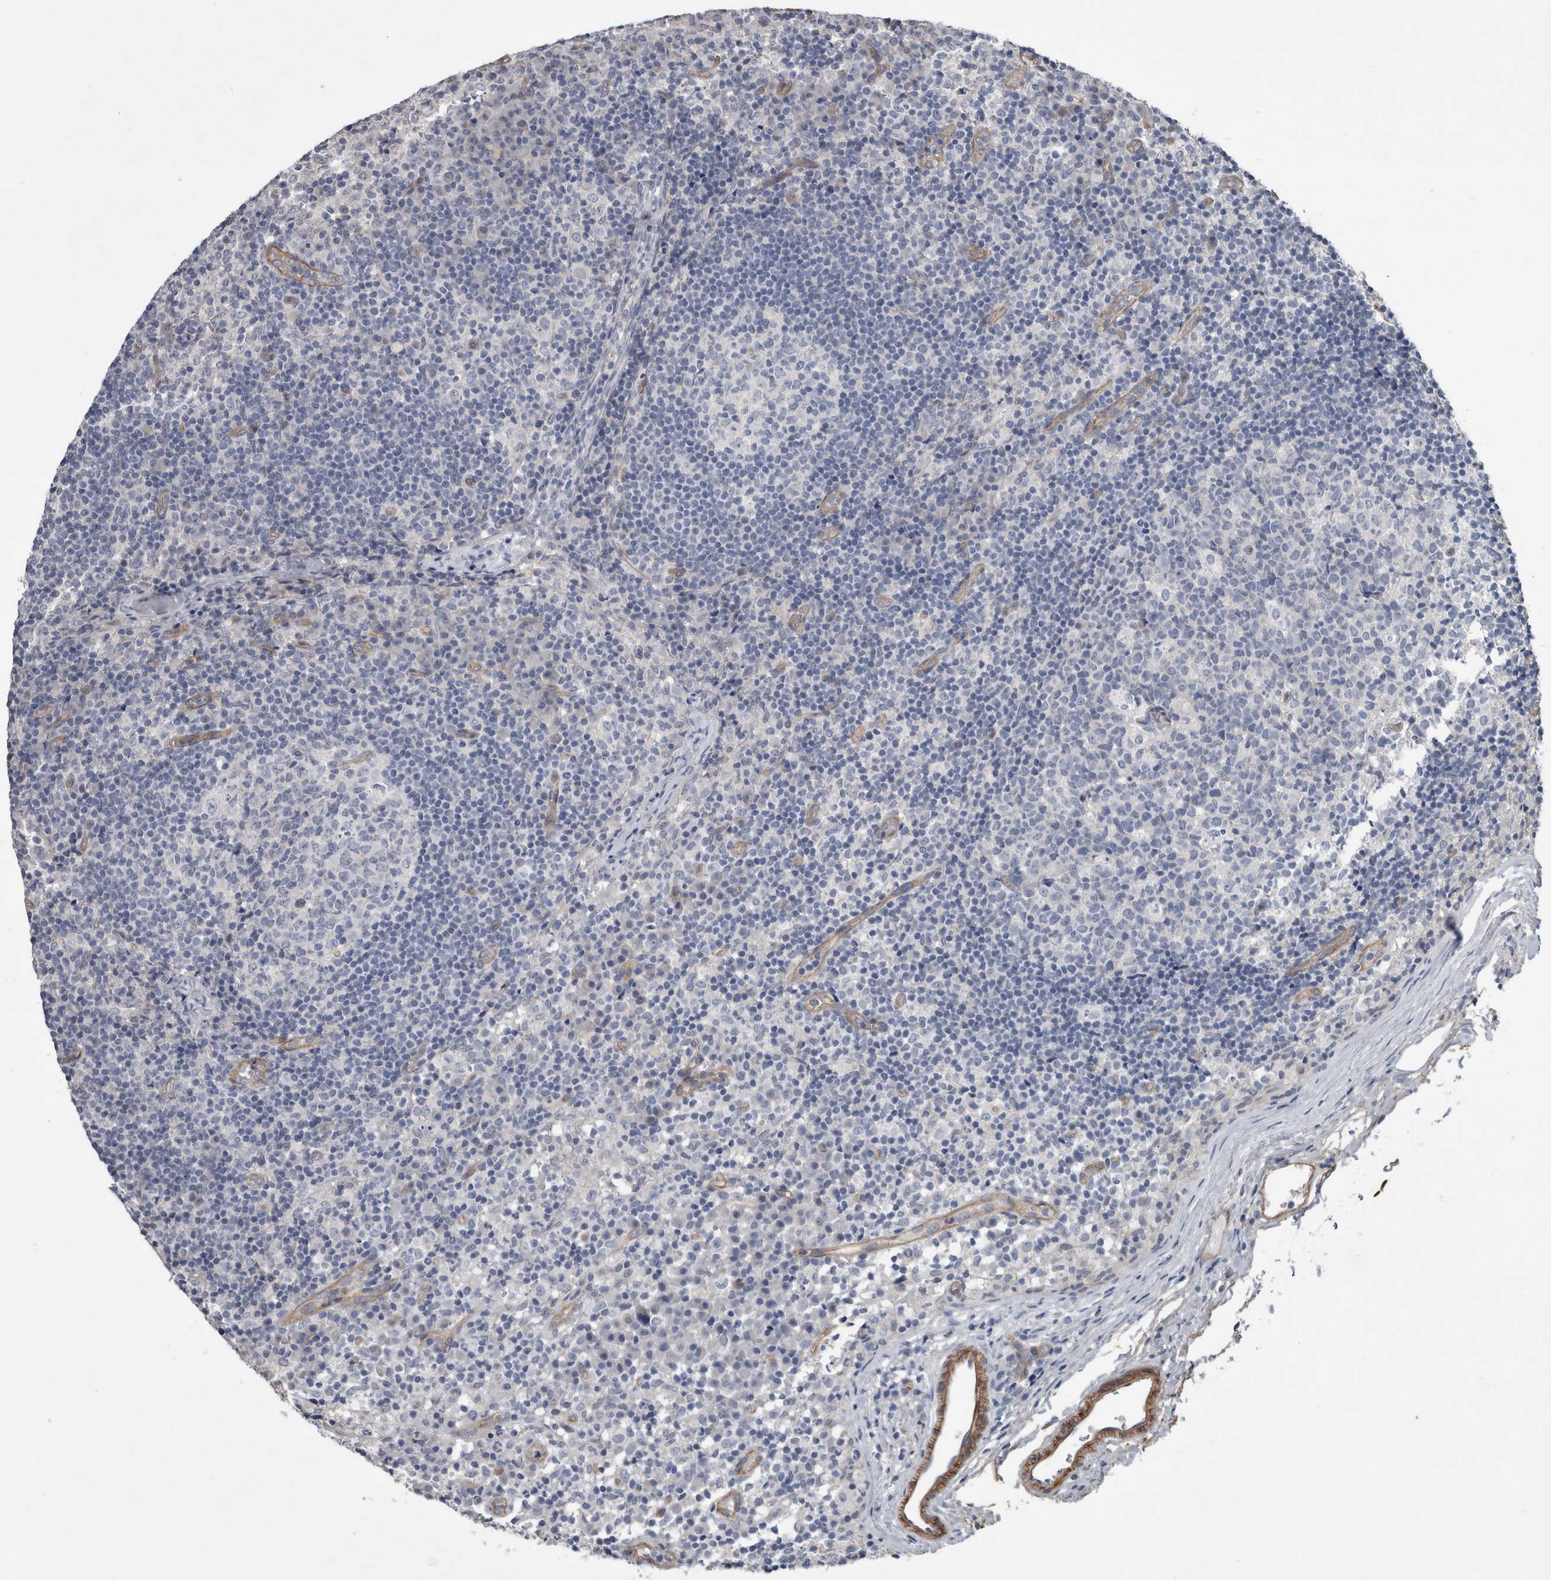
{"staining": {"intensity": "negative", "quantity": "none", "location": "none"}, "tissue": "lymph node", "cell_type": "Germinal center cells", "image_type": "normal", "snomed": [{"axis": "morphology", "description": "Normal tissue, NOS"}, {"axis": "morphology", "description": "Inflammation, NOS"}, {"axis": "topography", "description": "Lymph node"}], "caption": "Immunohistochemistry image of unremarkable lymph node stained for a protein (brown), which reveals no expression in germinal center cells. (Stains: DAB (3,3'-diaminobenzidine) immunohistochemistry (IHC) with hematoxylin counter stain, Microscopy: brightfield microscopy at high magnification).", "gene": "BCAM", "patient": {"sex": "male", "age": 55}}